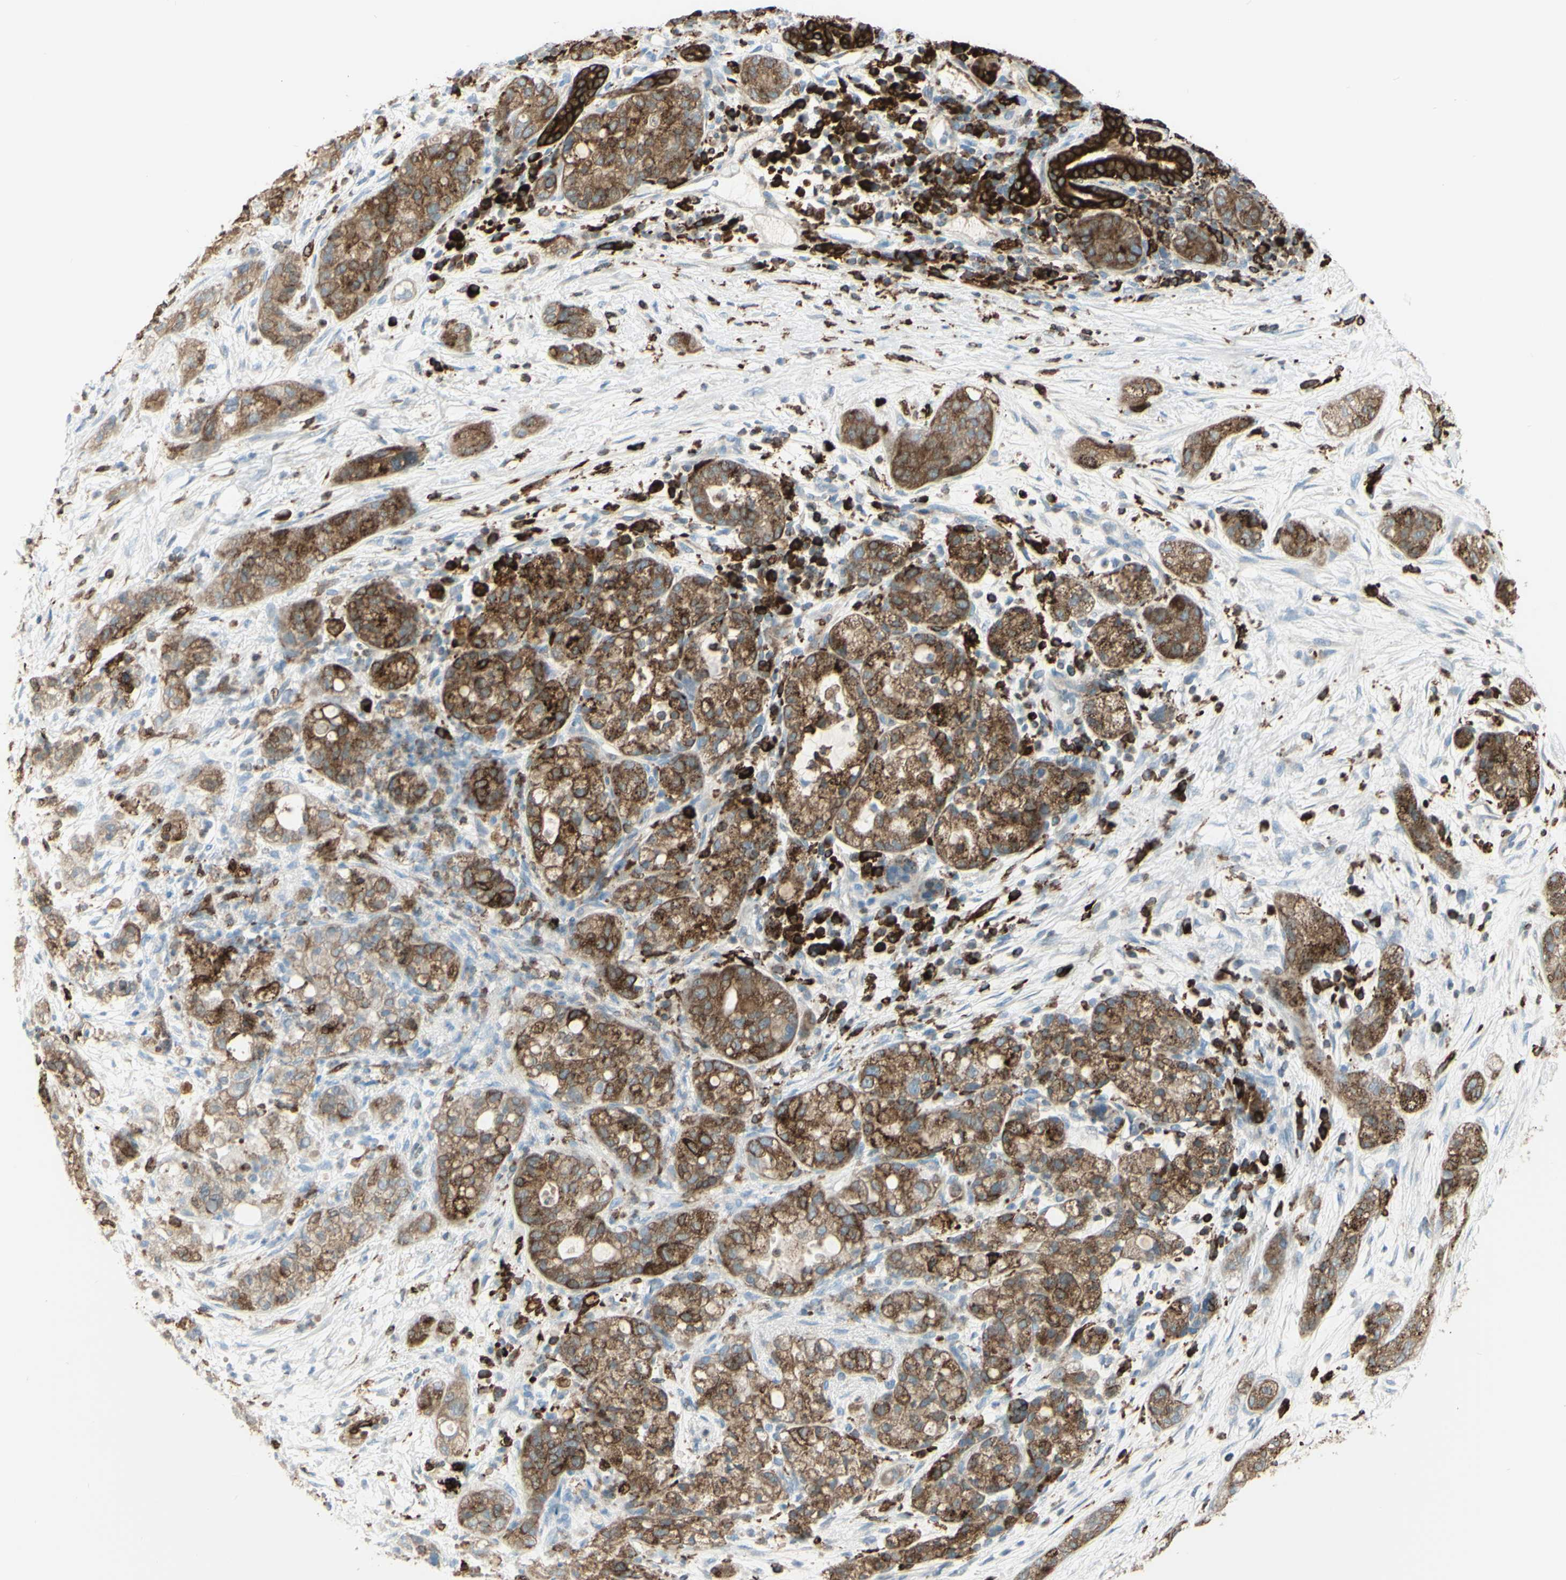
{"staining": {"intensity": "strong", "quantity": ">75%", "location": "cytoplasmic/membranous"}, "tissue": "pancreatic cancer", "cell_type": "Tumor cells", "image_type": "cancer", "snomed": [{"axis": "morphology", "description": "Adenocarcinoma, NOS"}, {"axis": "topography", "description": "Pancreas"}], "caption": "Immunohistochemistry staining of pancreatic adenocarcinoma, which exhibits high levels of strong cytoplasmic/membranous staining in about >75% of tumor cells indicating strong cytoplasmic/membranous protein expression. The staining was performed using DAB (3,3'-diaminobenzidine) (brown) for protein detection and nuclei were counterstained in hematoxylin (blue).", "gene": "CD74", "patient": {"sex": "female", "age": 78}}